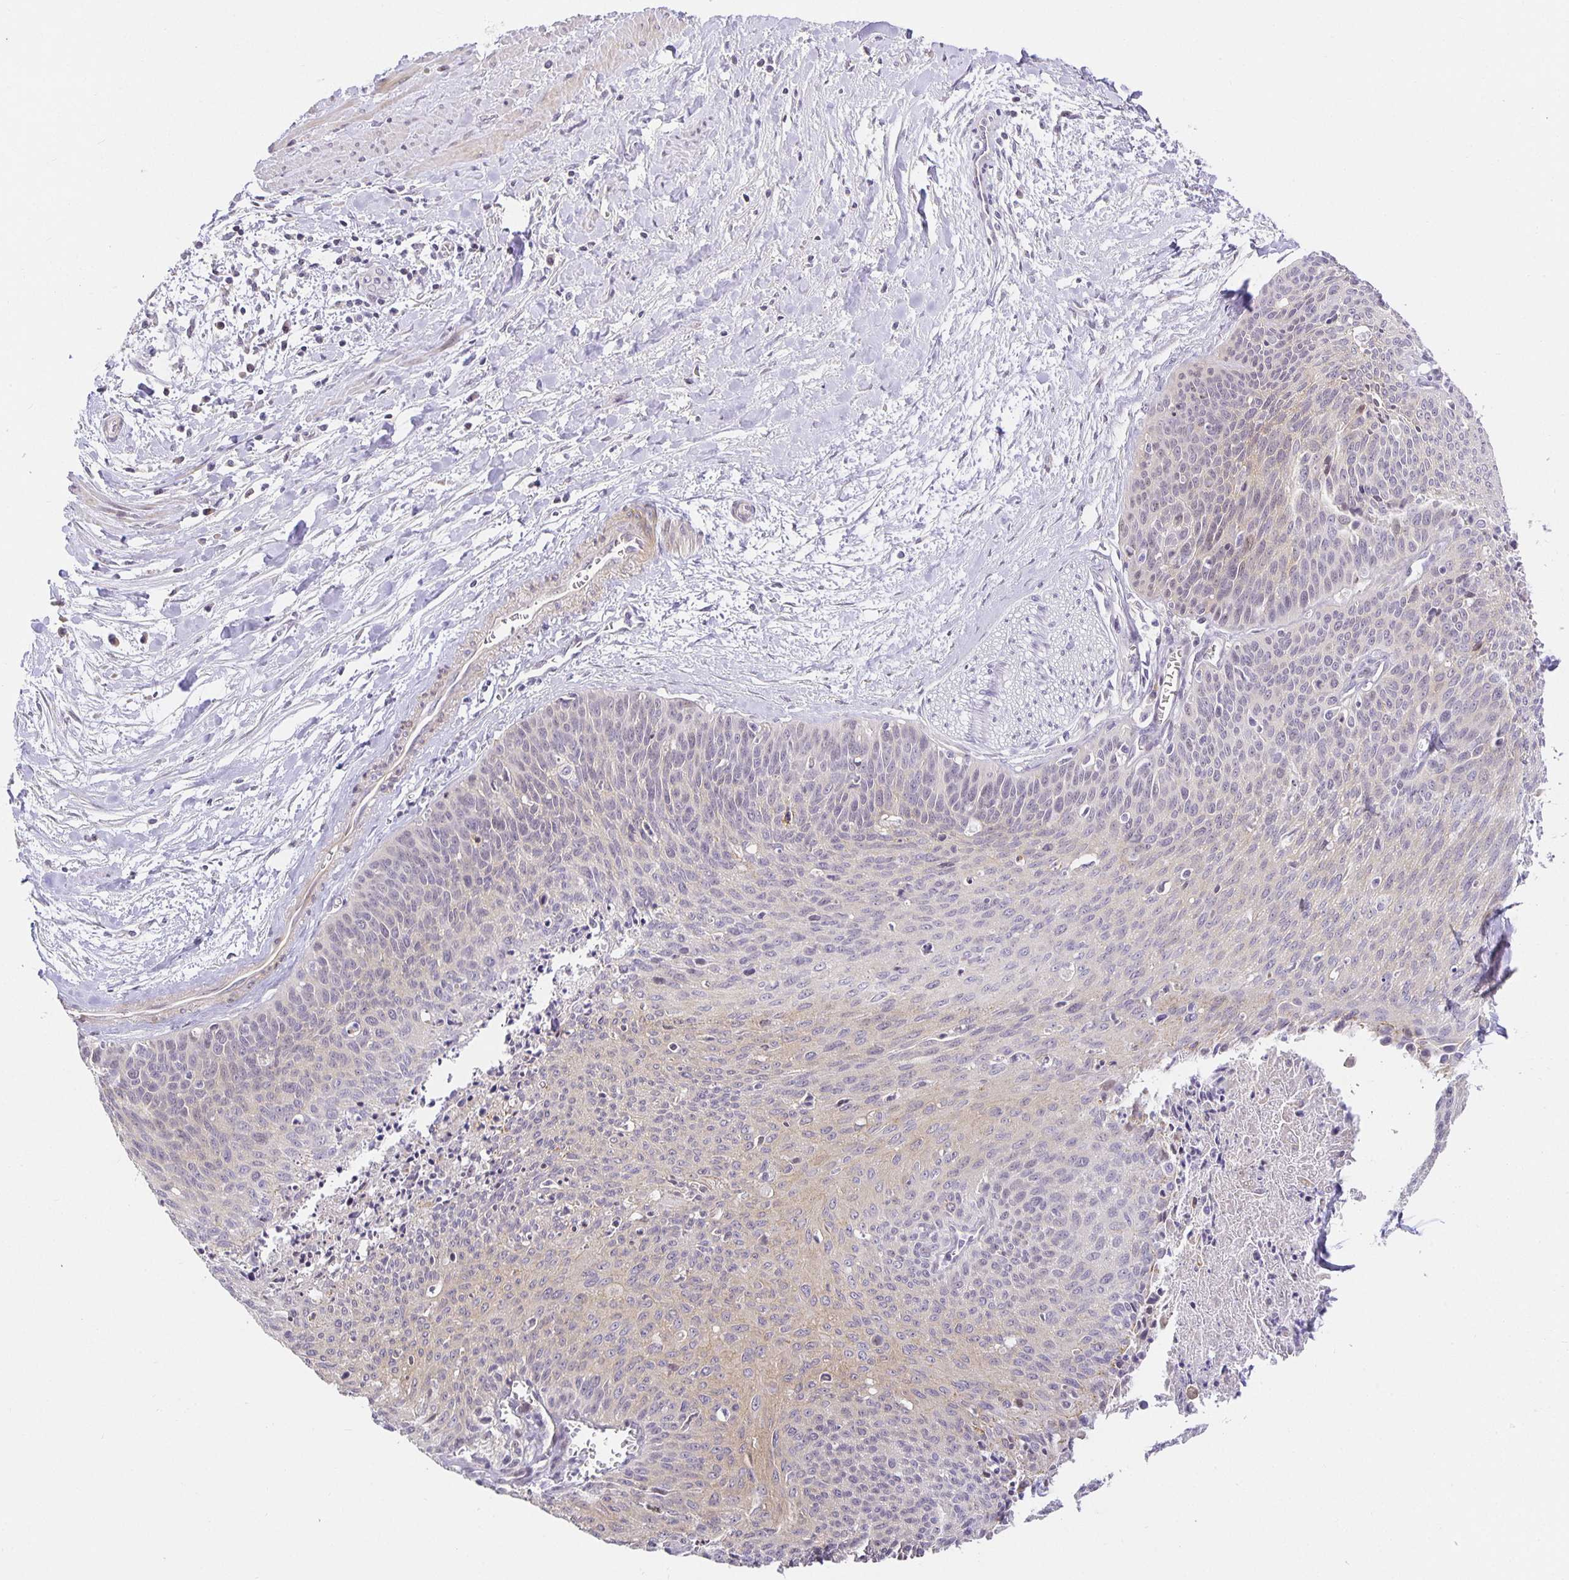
{"staining": {"intensity": "weak", "quantity": "<25%", "location": "cytoplasmic/membranous"}, "tissue": "cervical cancer", "cell_type": "Tumor cells", "image_type": "cancer", "snomed": [{"axis": "morphology", "description": "Squamous cell carcinoma, NOS"}, {"axis": "topography", "description": "Cervix"}], "caption": "Protein analysis of cervical cancer (squamous cell carcinoma) exhibits no significant staining in tumor cells.", "gene": "TJP3", "patient": {"sex": "female", "age": 55}}